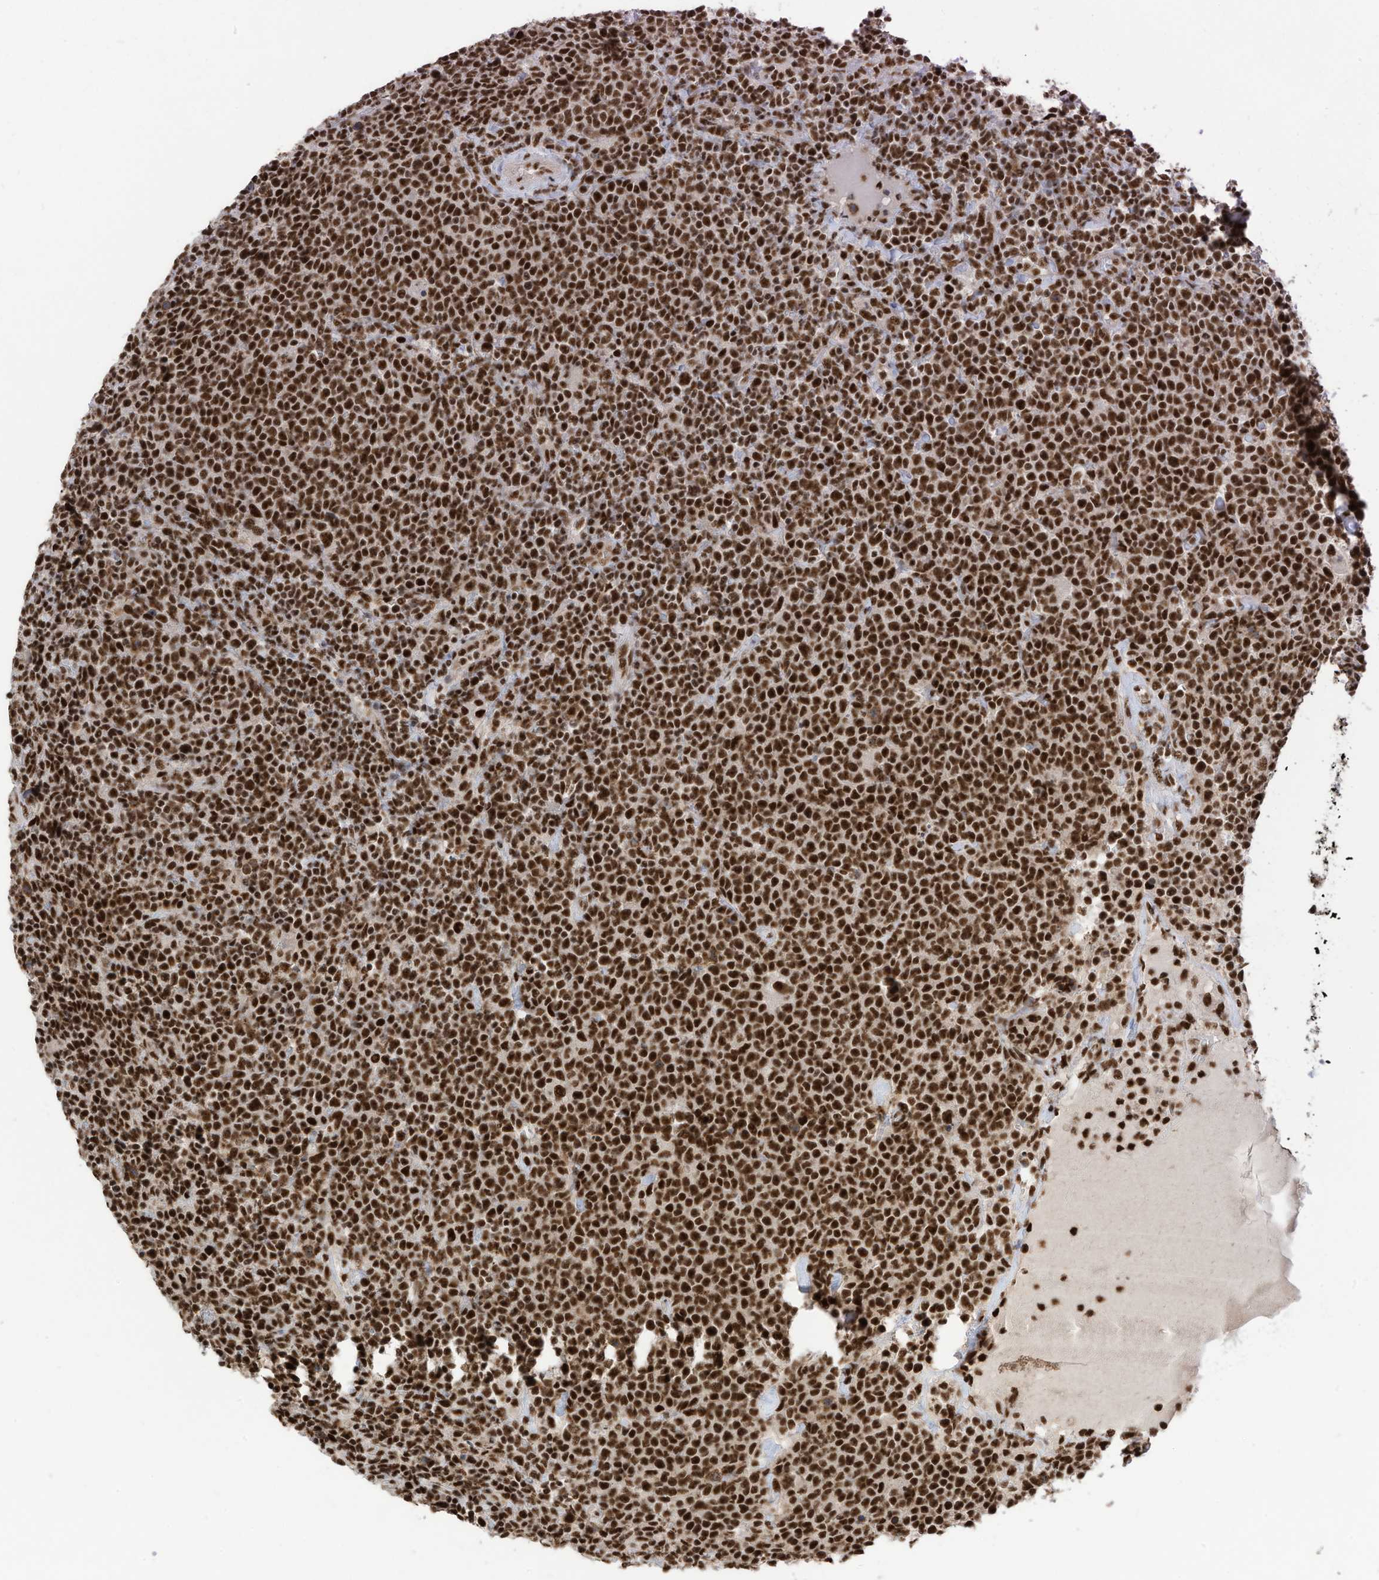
{"staining": {"intensity": "strong", "quantity": ">75%", "location": "nuclear"}, "tissue": "lymphoma", "cell_type": "Tumor cells", "image_type": "cancer", "snomed": [{"axis": "morphology", "description": "Malignant lymphoma, non-Hodgkin's type, High grade"}, {"axis": "topography", "description": "Lymph node"}], "caption": "Immunohistochemical staining of human malignant lymphoma, non-Hodgkin's type (high-grade) displays high levels of strong nuclear protein expression in approximately >75% of tumor cells.", "gene": "SF3A3", "patient": {"sex": "male", "age": 61}}